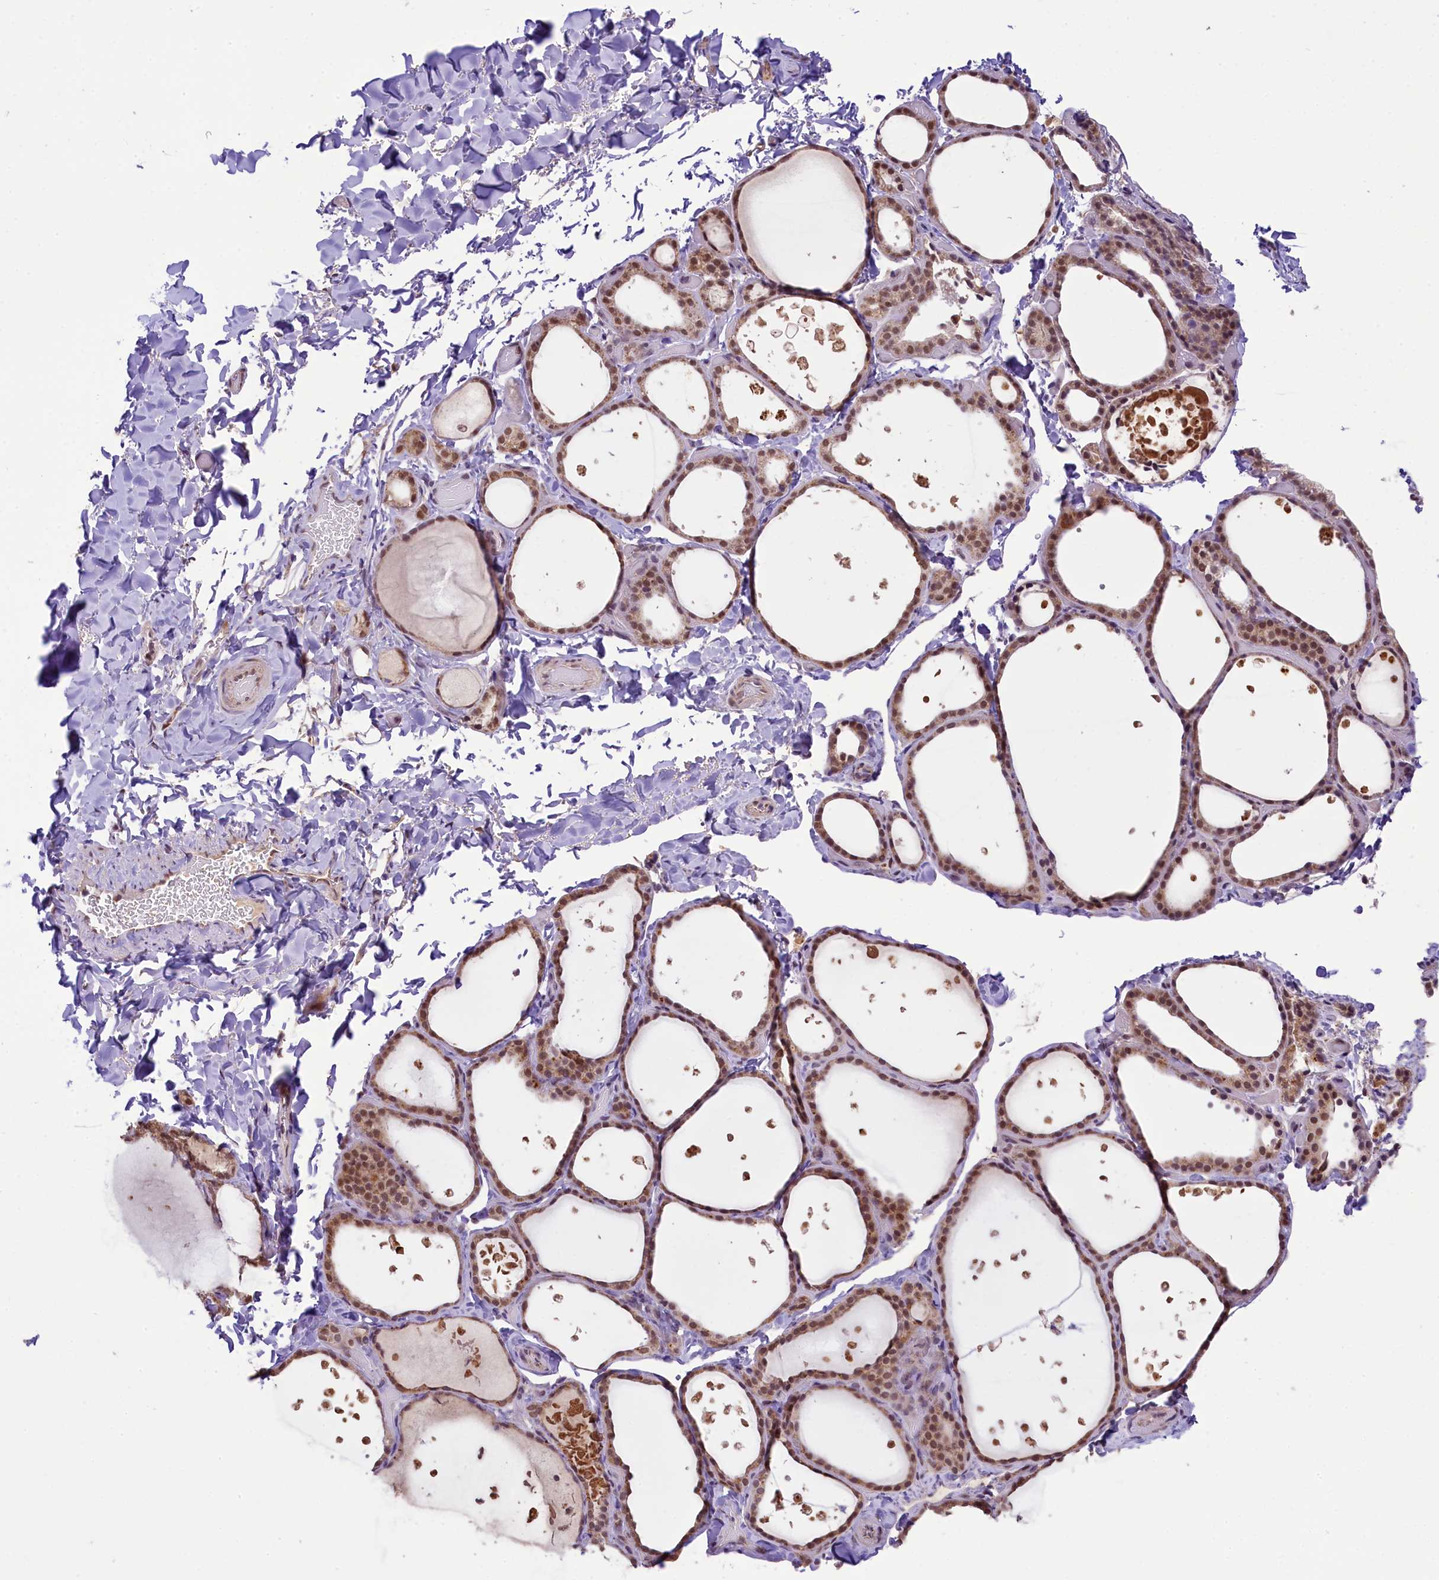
{"staining": {"intensity": "moderate", "quantity": ">75%", "location": "nuclear"}, "tissue": "thyroid gland", "cell_type": "Glandular cells", "image_type": "normal", "snomed": [{"axis": "morphology", "description": "Normal tissue, NOS"}, {"axis": "topography", "description": "Thyroid gland"}], "caption": "Brown immunohistochemical staining in benign human thyroid gland demonstrates moderate nuclear expression in about >75% of glandular cells. (DAB (3,3'-diaminobenzidine) = brown stain, brightfield microscopy at high magnification).", "gene": "PAF1", "patient": {"sex": "female", "age": 44}}